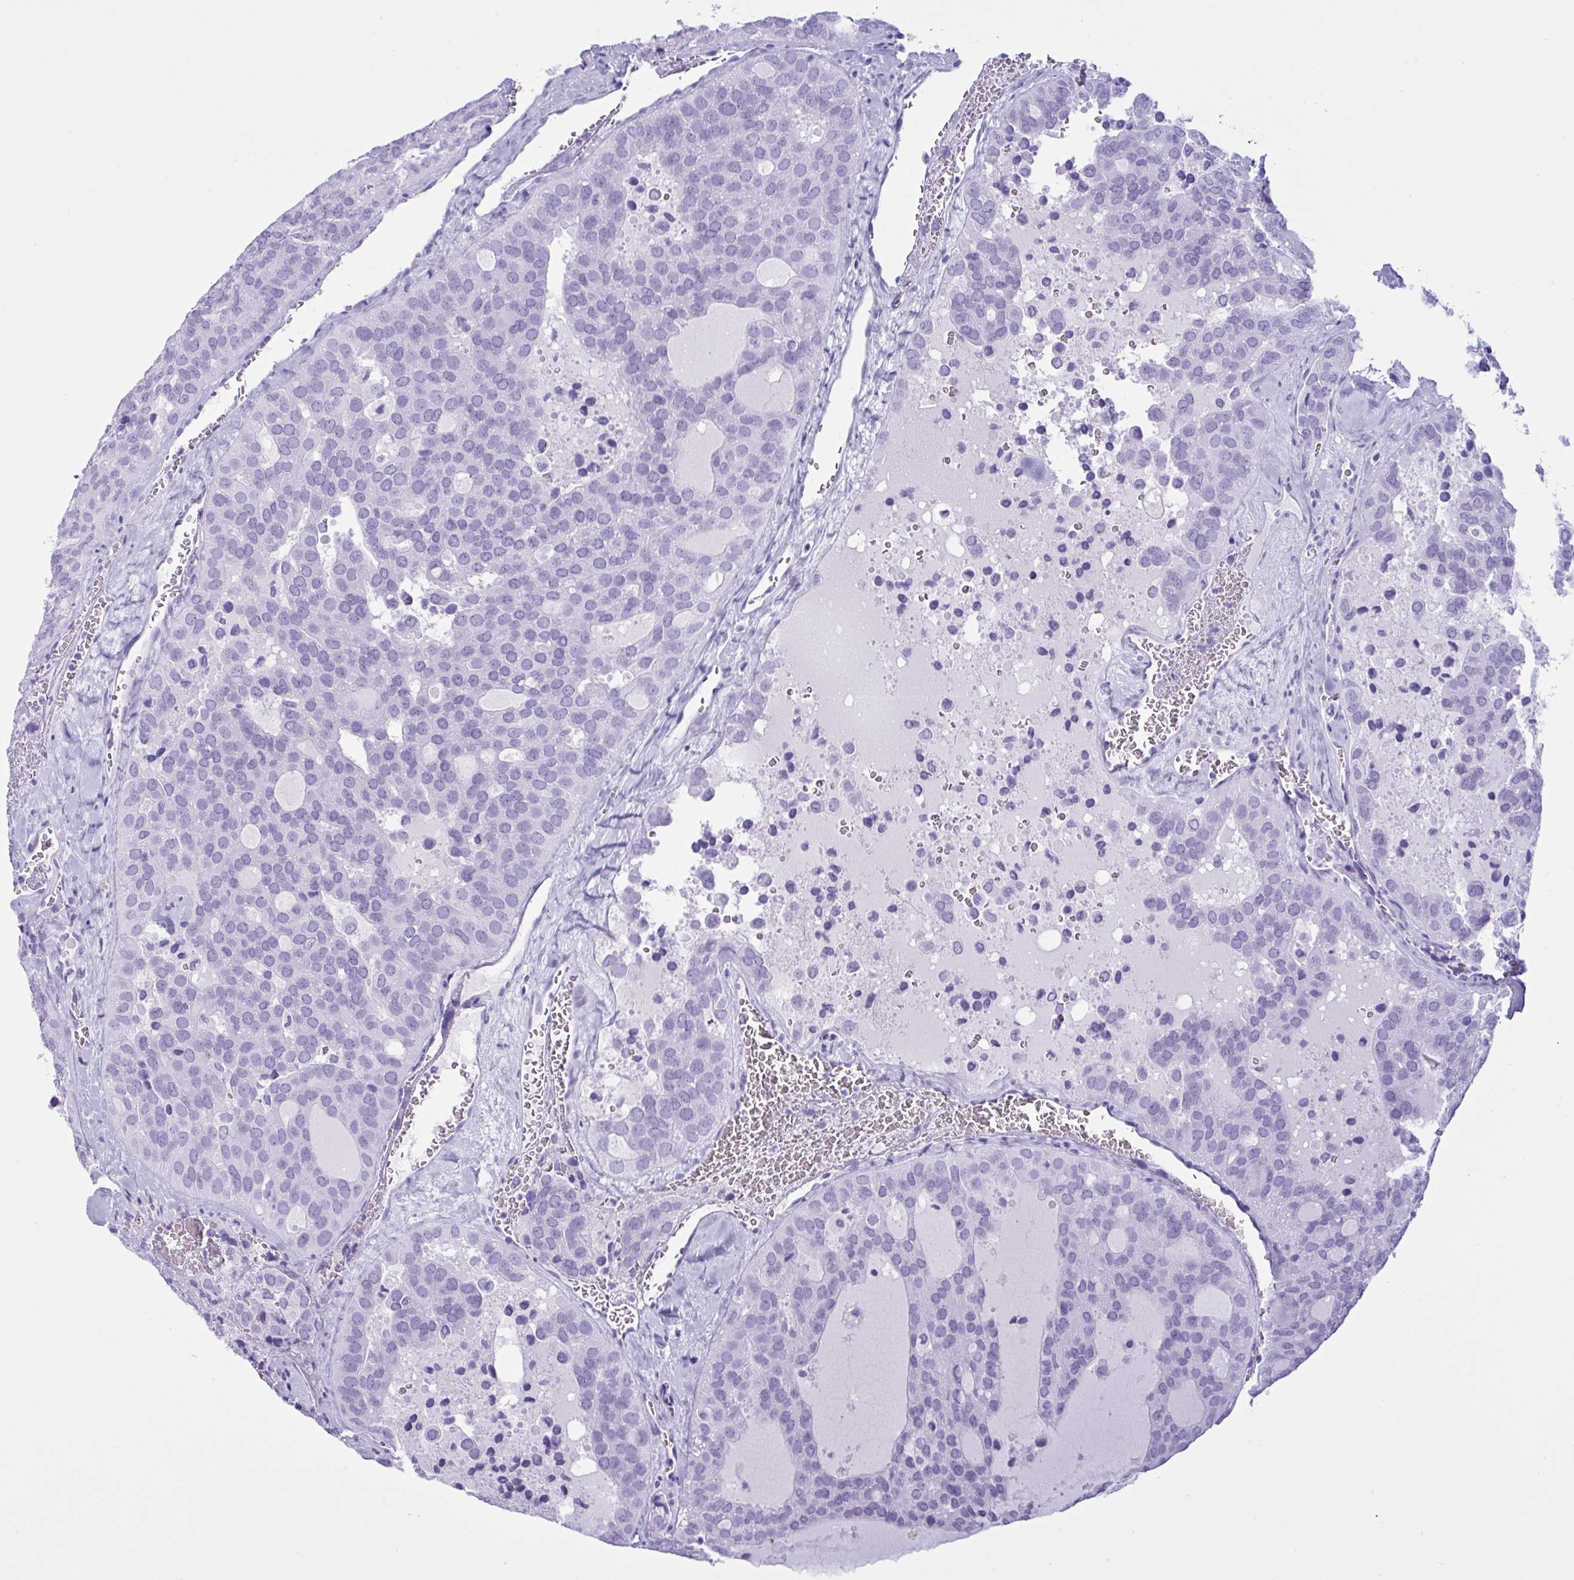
{"staining": {"intensity": "negative", "quantity": "none", "location": "none"}, "tissue": "thyroid cancer", "cell_type": "Tumor cells", "image_type": "cancer", "snomed": [{"axis": "morphology", "description": "Follicular adenoma carcinoma, NOS"}, {"axis": "topography", "description": "Thyroid gland"}], "caption": "IHC of human follicular adenoma carcinoma (thyroid) exhibits no expression in tumor cells.", "gene": "MRGPRG", "patient": {"sex": "male", "age": 75}}